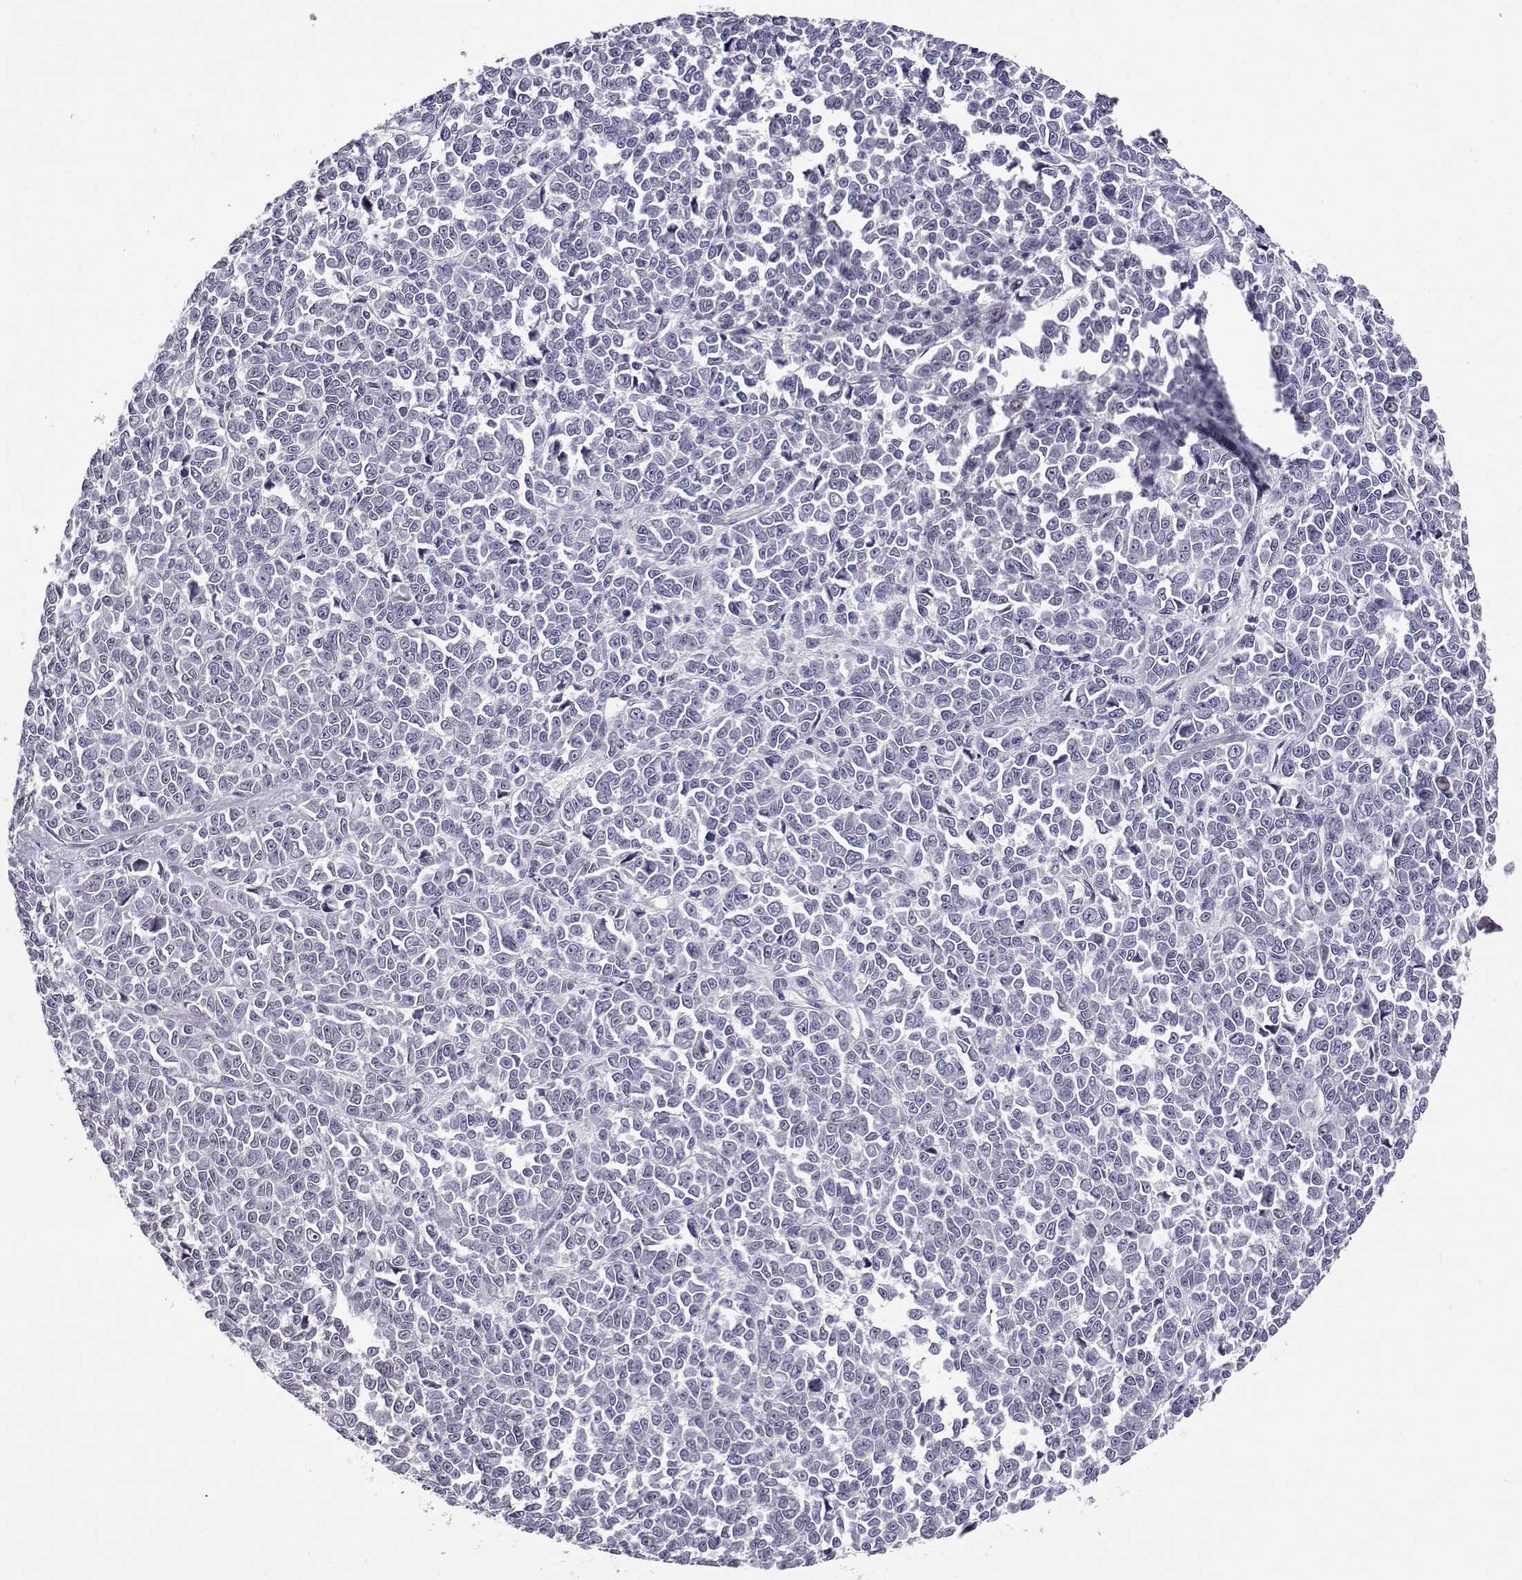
{"staining": {"intensity": "negative", "quantity": "none", "location": "none"}, "tissue": "melanoma", "cell_type": "Tumor cells", "image_type": "cancer", "snomed": [{"axis": "morphology", "description": "Malignant melanoma, NOS"}, {"axis": "topography", "description": "Skin"}], "caption": "Tumor cells are negative for brown protein staining in malignant melanoma. (Brightfield microscopy of DAB (3,3'-diaminobenzidine) immunohistochemistry (IHC) at high magnification).", "gene": "RHOXF2", "patient": {"sex": "female", "age": 95}}